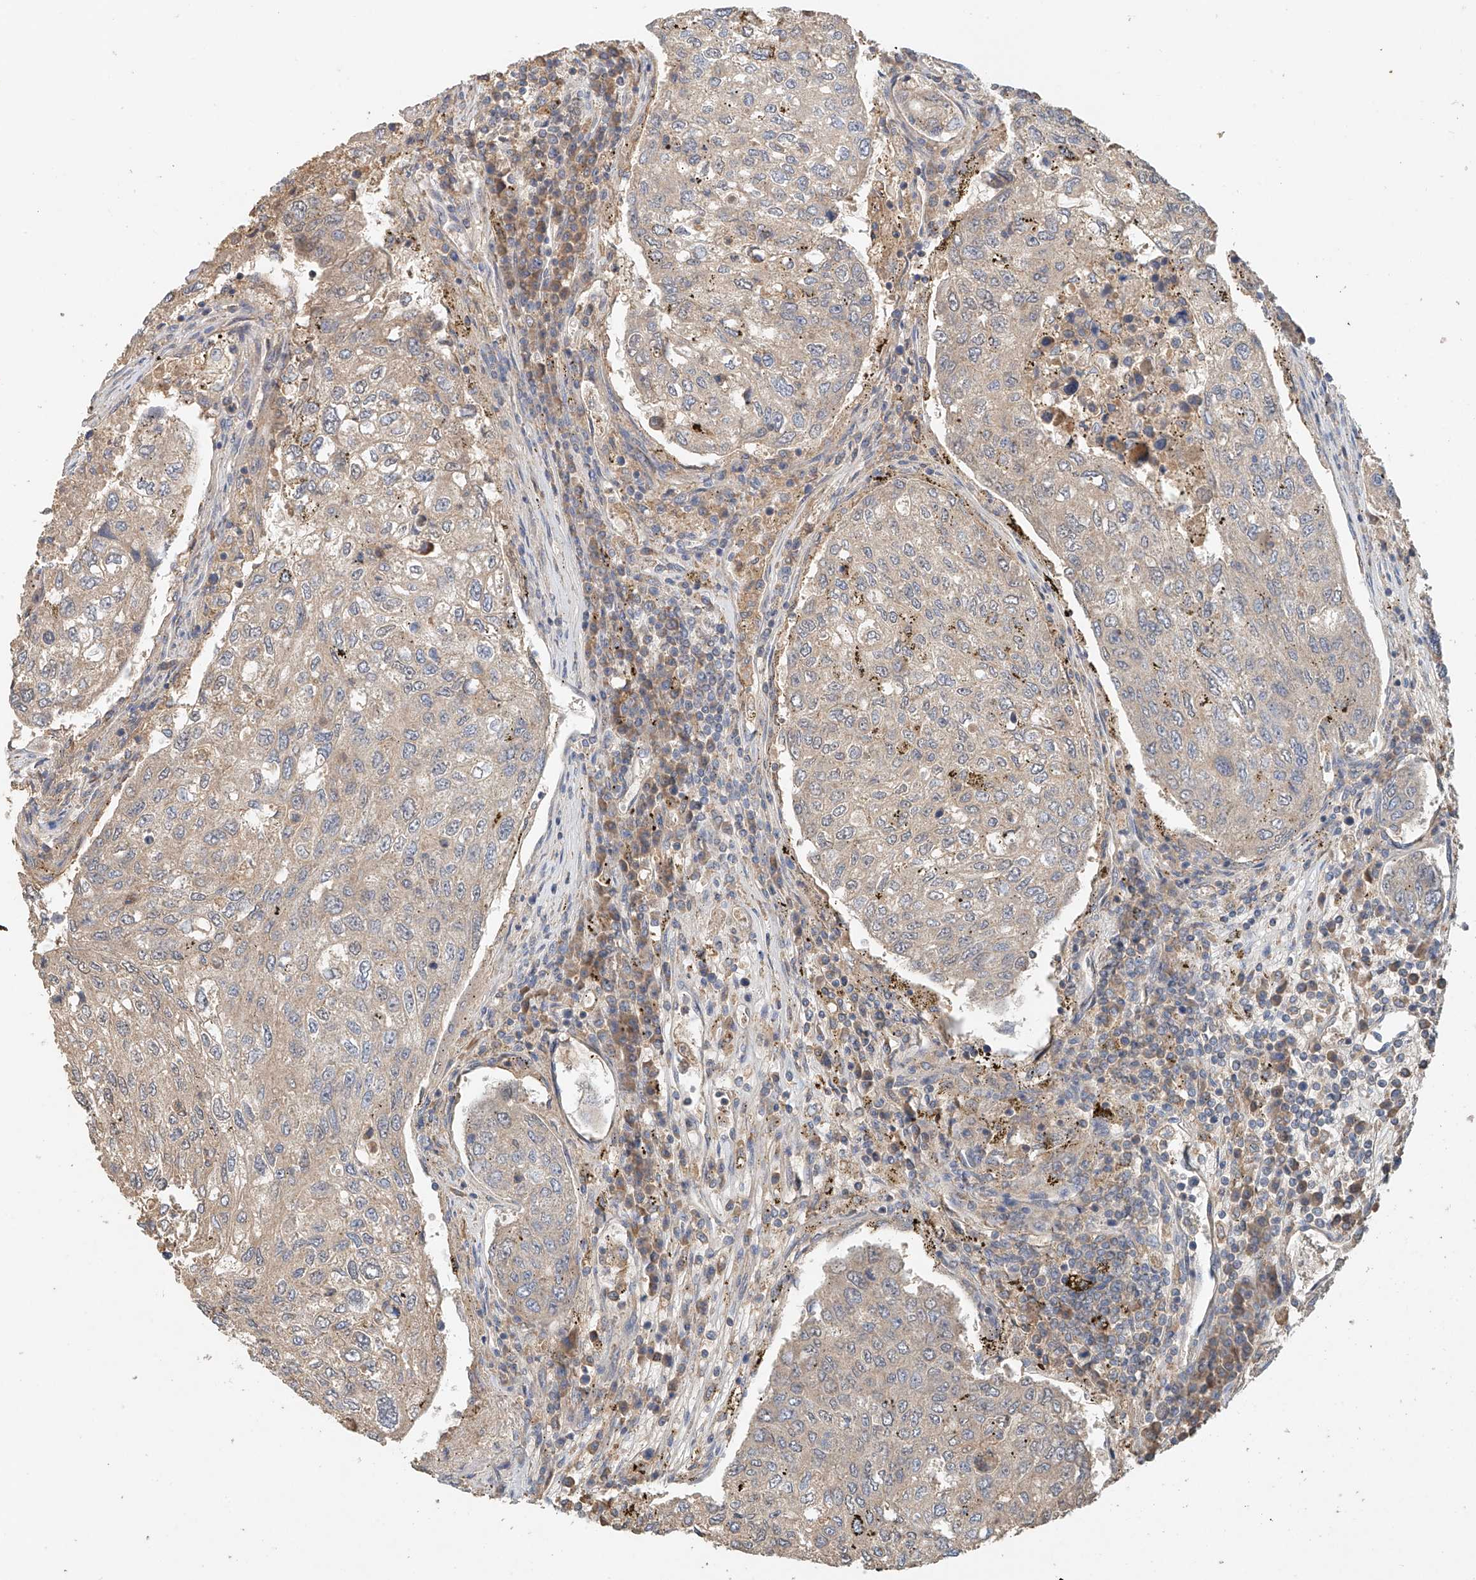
{"staining": {"intensity": "weak", "quantity": "25%-75%", "location": "cytoplasmic/membranous"}, "tissue": "urothelial cancer", "cell_type": "Tumor cells", "image_type": "cancer", "snomed": [{"axis": "morphology", "description": "Urothelial carcinoma, High grade"}, {"axis": "topography", "description": "Lymph node"}, {"axis": "topography", "description": "Urinary bladder"}], "caption": "Urothelial cancer stained for a protein displays weak cytoplasmic/membranous positivity in tumor cells.", "gene": "GNB1L", "patient": {"sex": "male", "age": 51}}